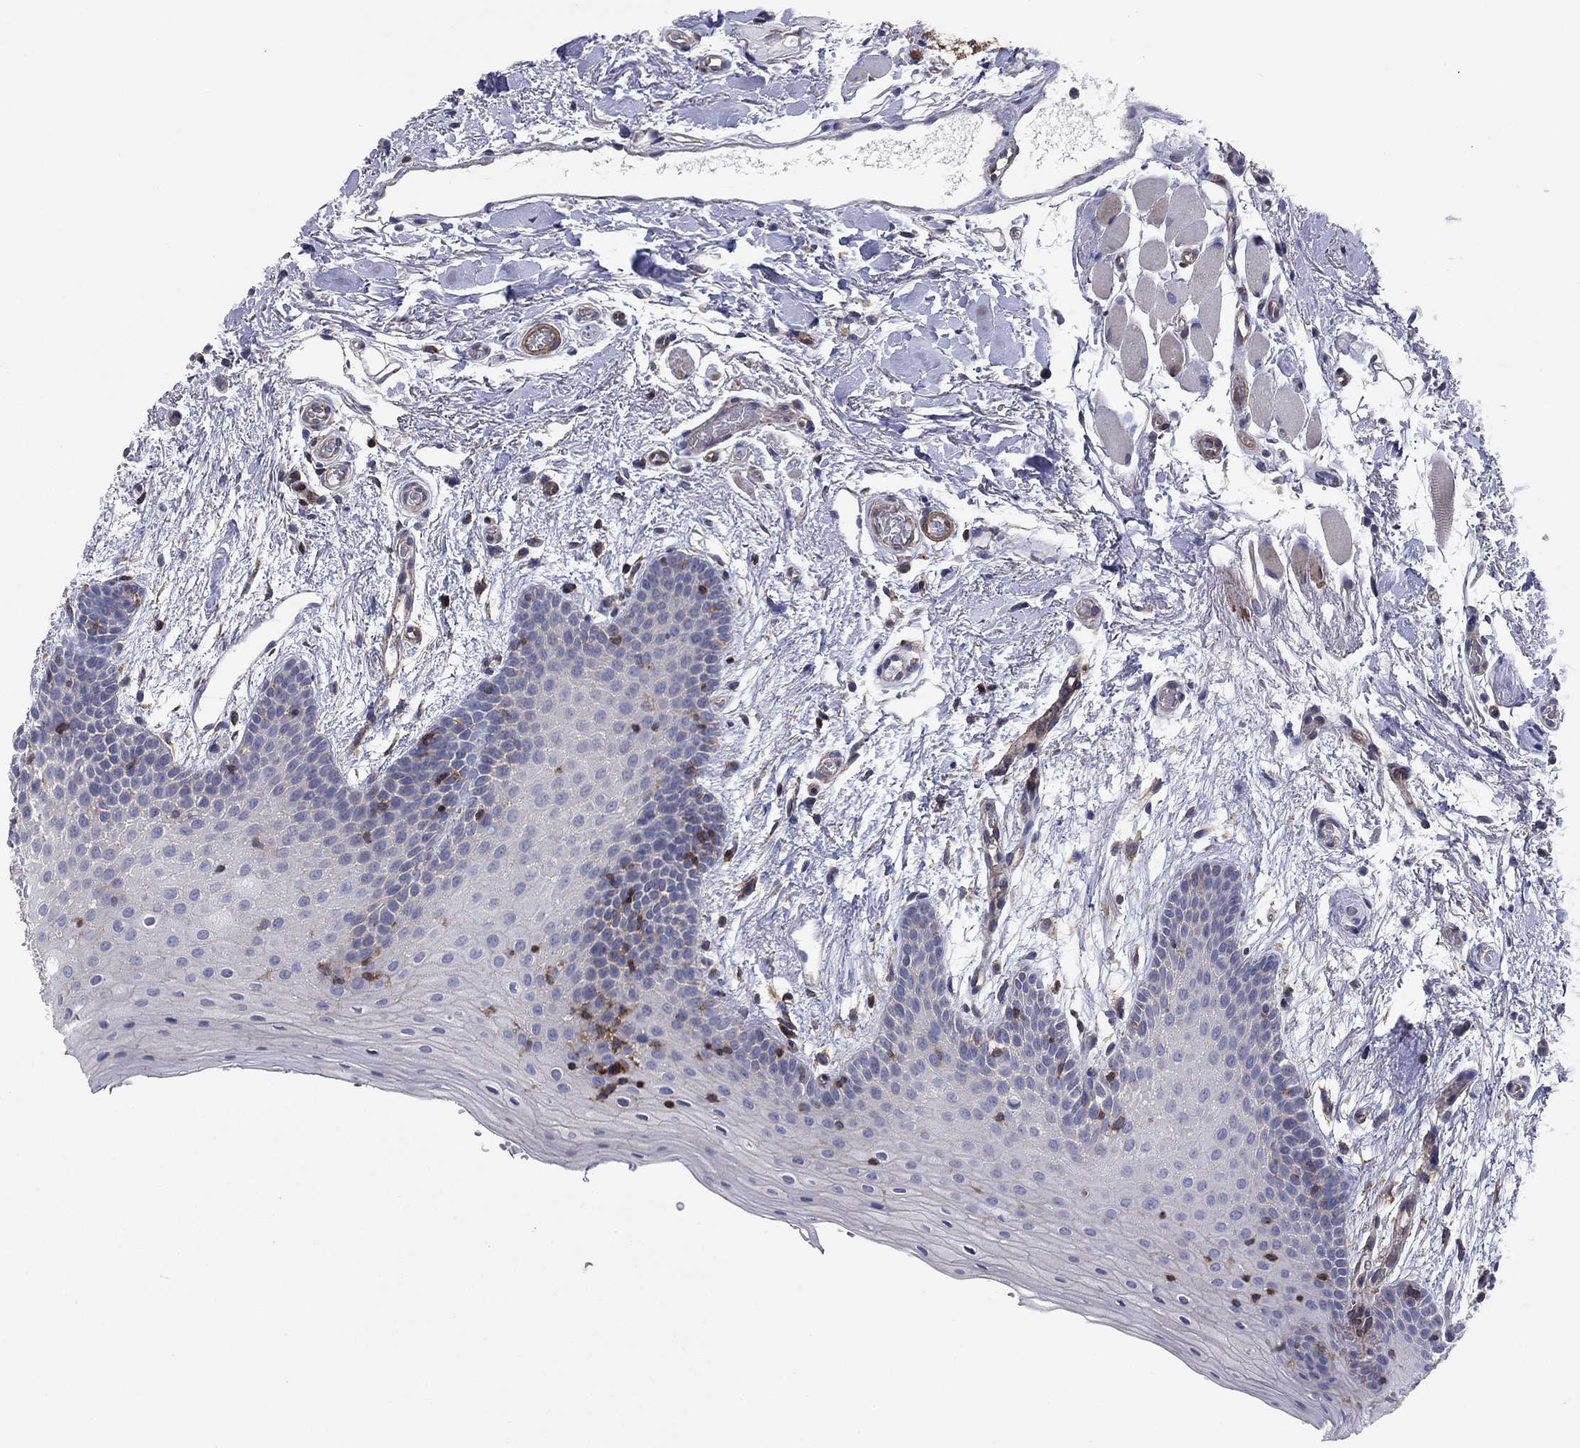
{"staining": {"intensity": "negative", "quantity": "none", "location": "none"}, "tissue": "oral mucosa", "cell_type": "Squamous epithelial cells", "image_type": "normal", "snomed": [{"axis": "morphology", "description": "Normal tissue, NOS"}, {"axis": "topography", "description": "Oral tissue"}, {"axis": "topography", "description": "Tounge, NOS"}], "caption": "DAB immunohistochemical staining of normal oral mucosa demonstrates no significant staining in squamous epithelial cells. Brightfield microscopy of immunohistochemistry (IHC) stained with DAB (3,3'-diaminobenzidine) (brown) and hematoxylin (blue), captured at high magnification.", "gene": "PSD4", "patient": {"sex": "female", "age": 86}}